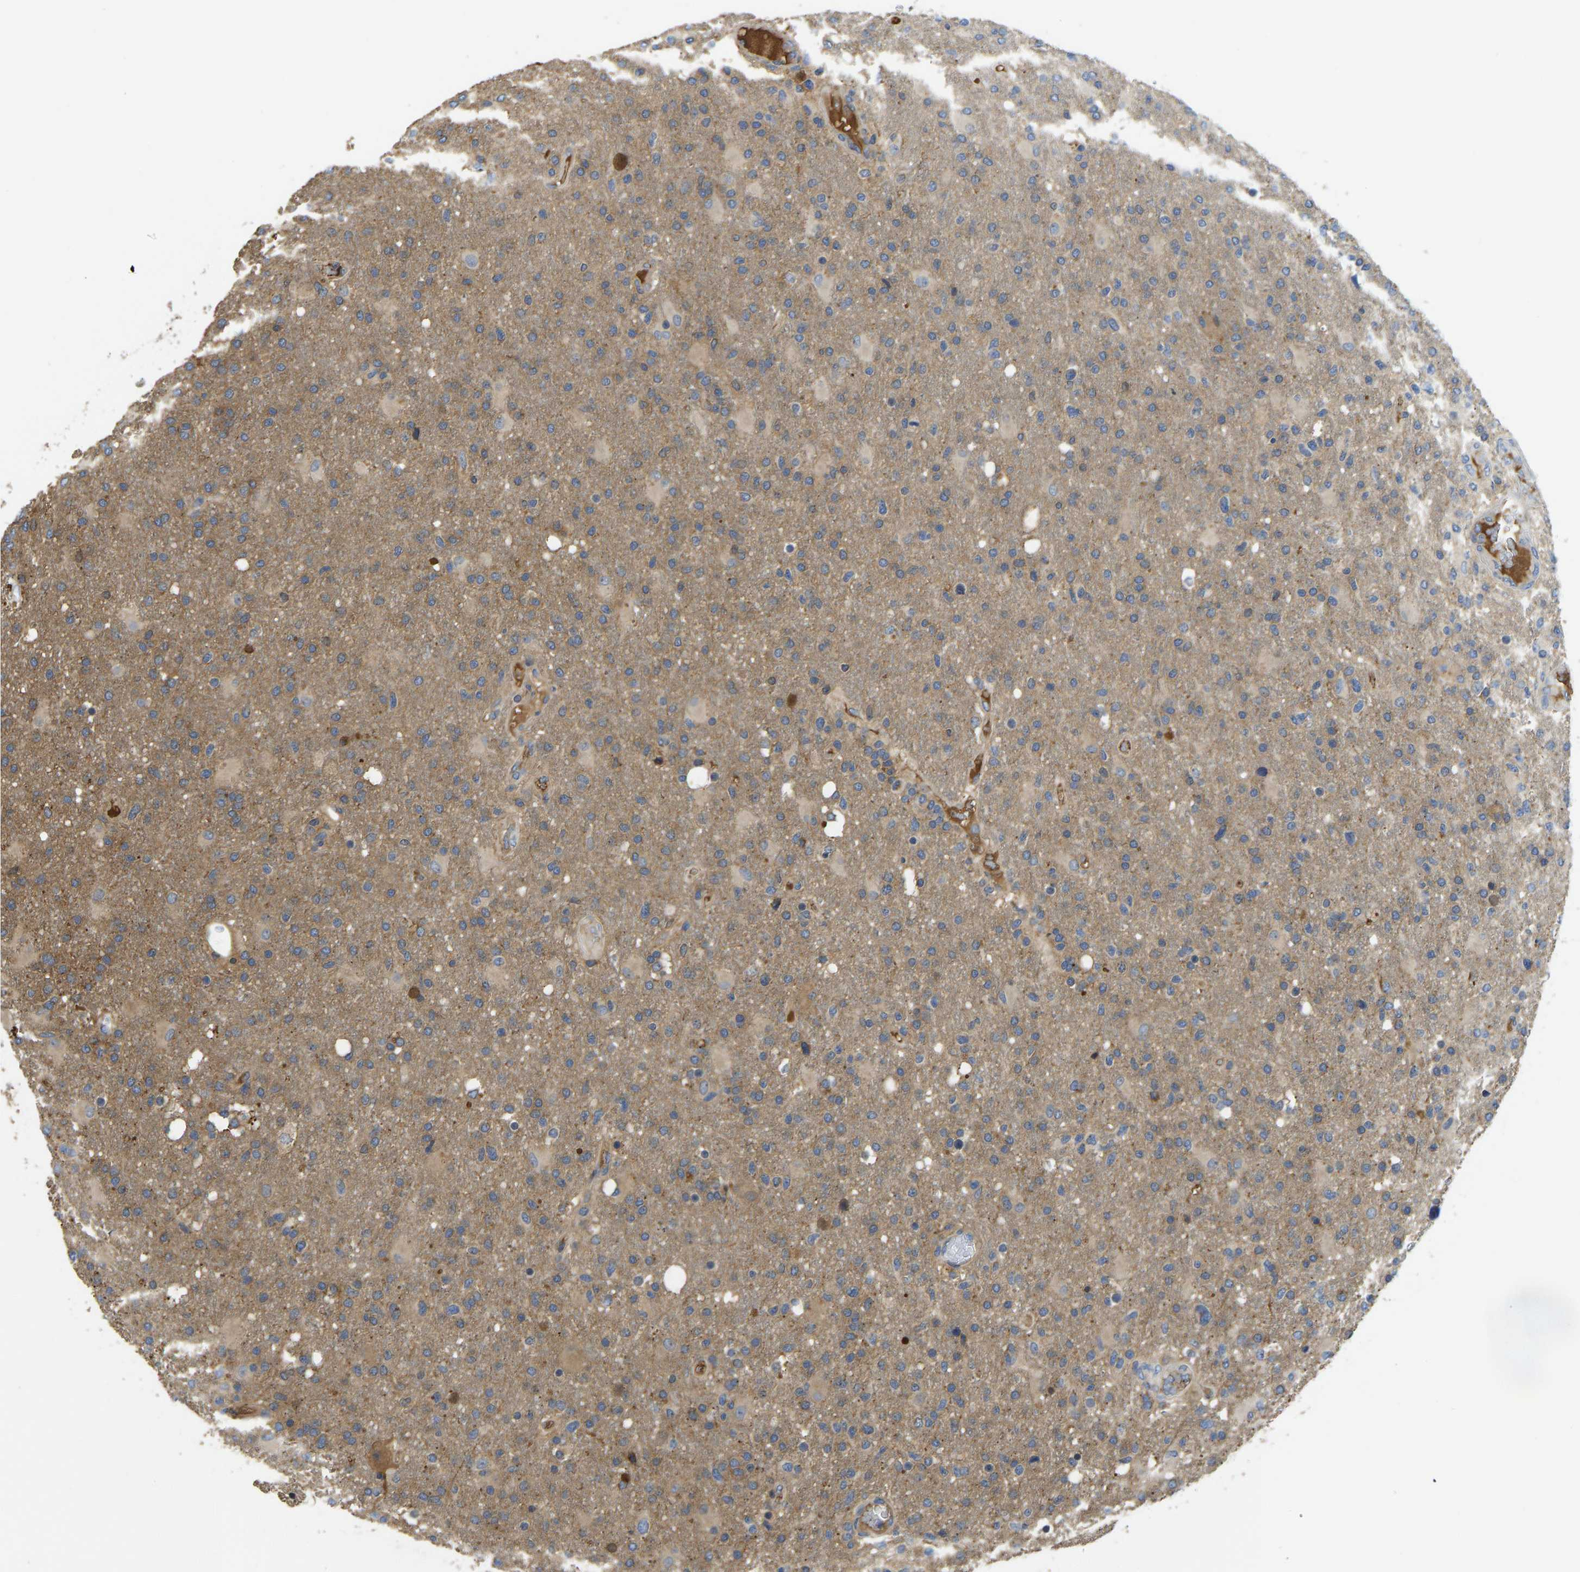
{"staining": {"intensity": "moderate", "quantity": "25%-75%", "location": "cytoplasmic/membranous"}, "tissue": "glioma", "cell_type": "Tumor cells", "image_type": "cancer", "snomed": [{"axis": "morphology", "description": "Glioma, malignant, High grade"}, {"axis": "topography", "description": "Brain"}], "caption": "Protein positivity by immunohistochemistry displays moderate cytoplasmic/membranous staining in approximately 25%-75% of tumor cells in malignant high-grade glioma. (brown staining indicates protein expression, while blue staining denotes nuclei).", "gene": "VCPKMT", "patient": {"sex": "male", "age": 72}}